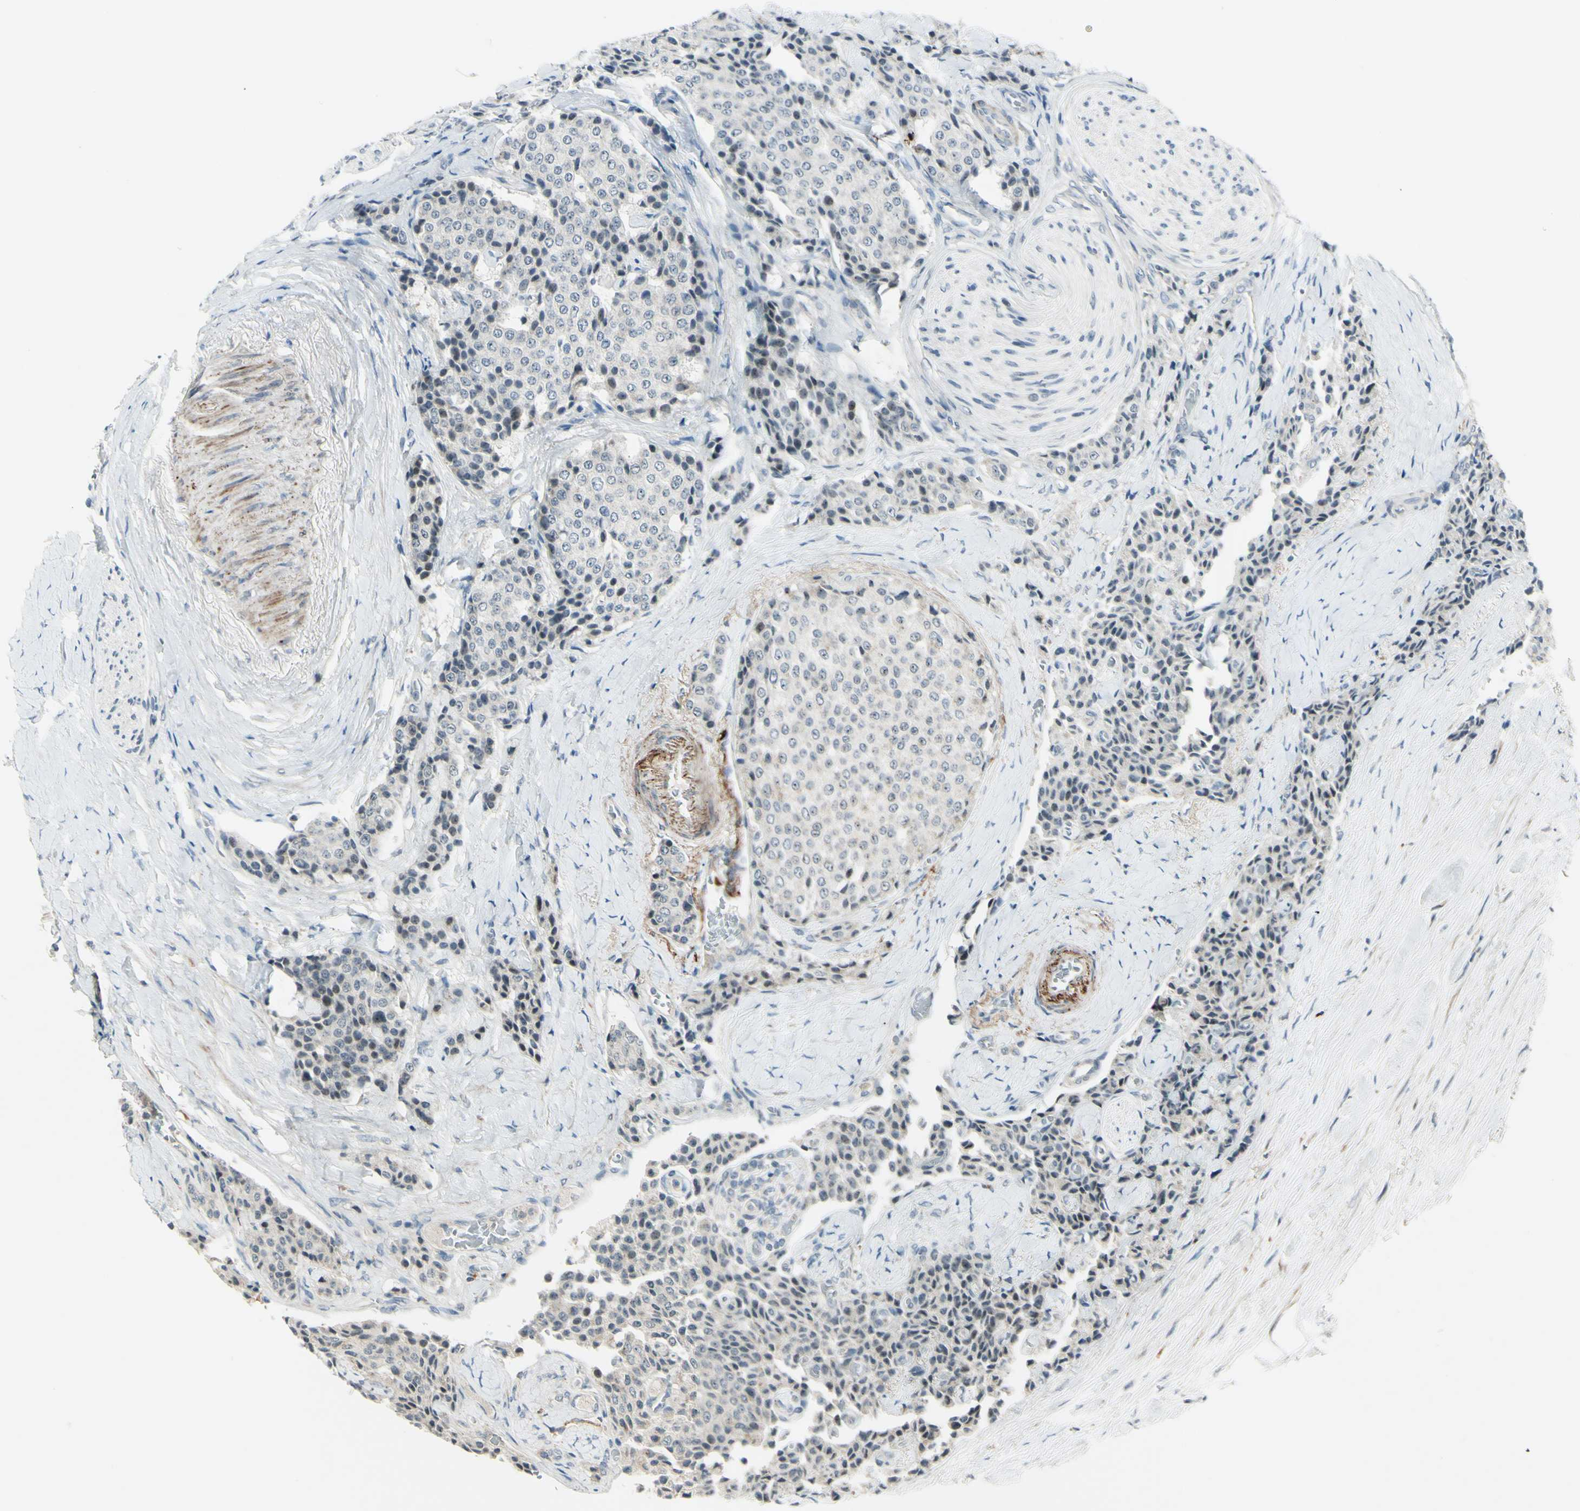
{"staining": {"intensity": "negative", "quantity": "none", "location": "none"}, "tissue": "carcinoid", "cell_type": "Tumor cells", "image_type": "cancer", "snomed": [{"axis": "morphology", "description": "Carcinoid, malignant, NOS"}, {"axis": "topography", "description": "Colon"}], "caption": "Immunohistochemistry (IHC) image of neoplastic tissue: human carcinoid stained with DAB displays no significant protein positivity in tumor cells. Brightfield microscopy of immunohistochemistry stained with DAB (brown) and hematoxylin (blue), captured at high magnification.", "gene": "FGFR2", "patient": {"sex": "female", "age": 61}}